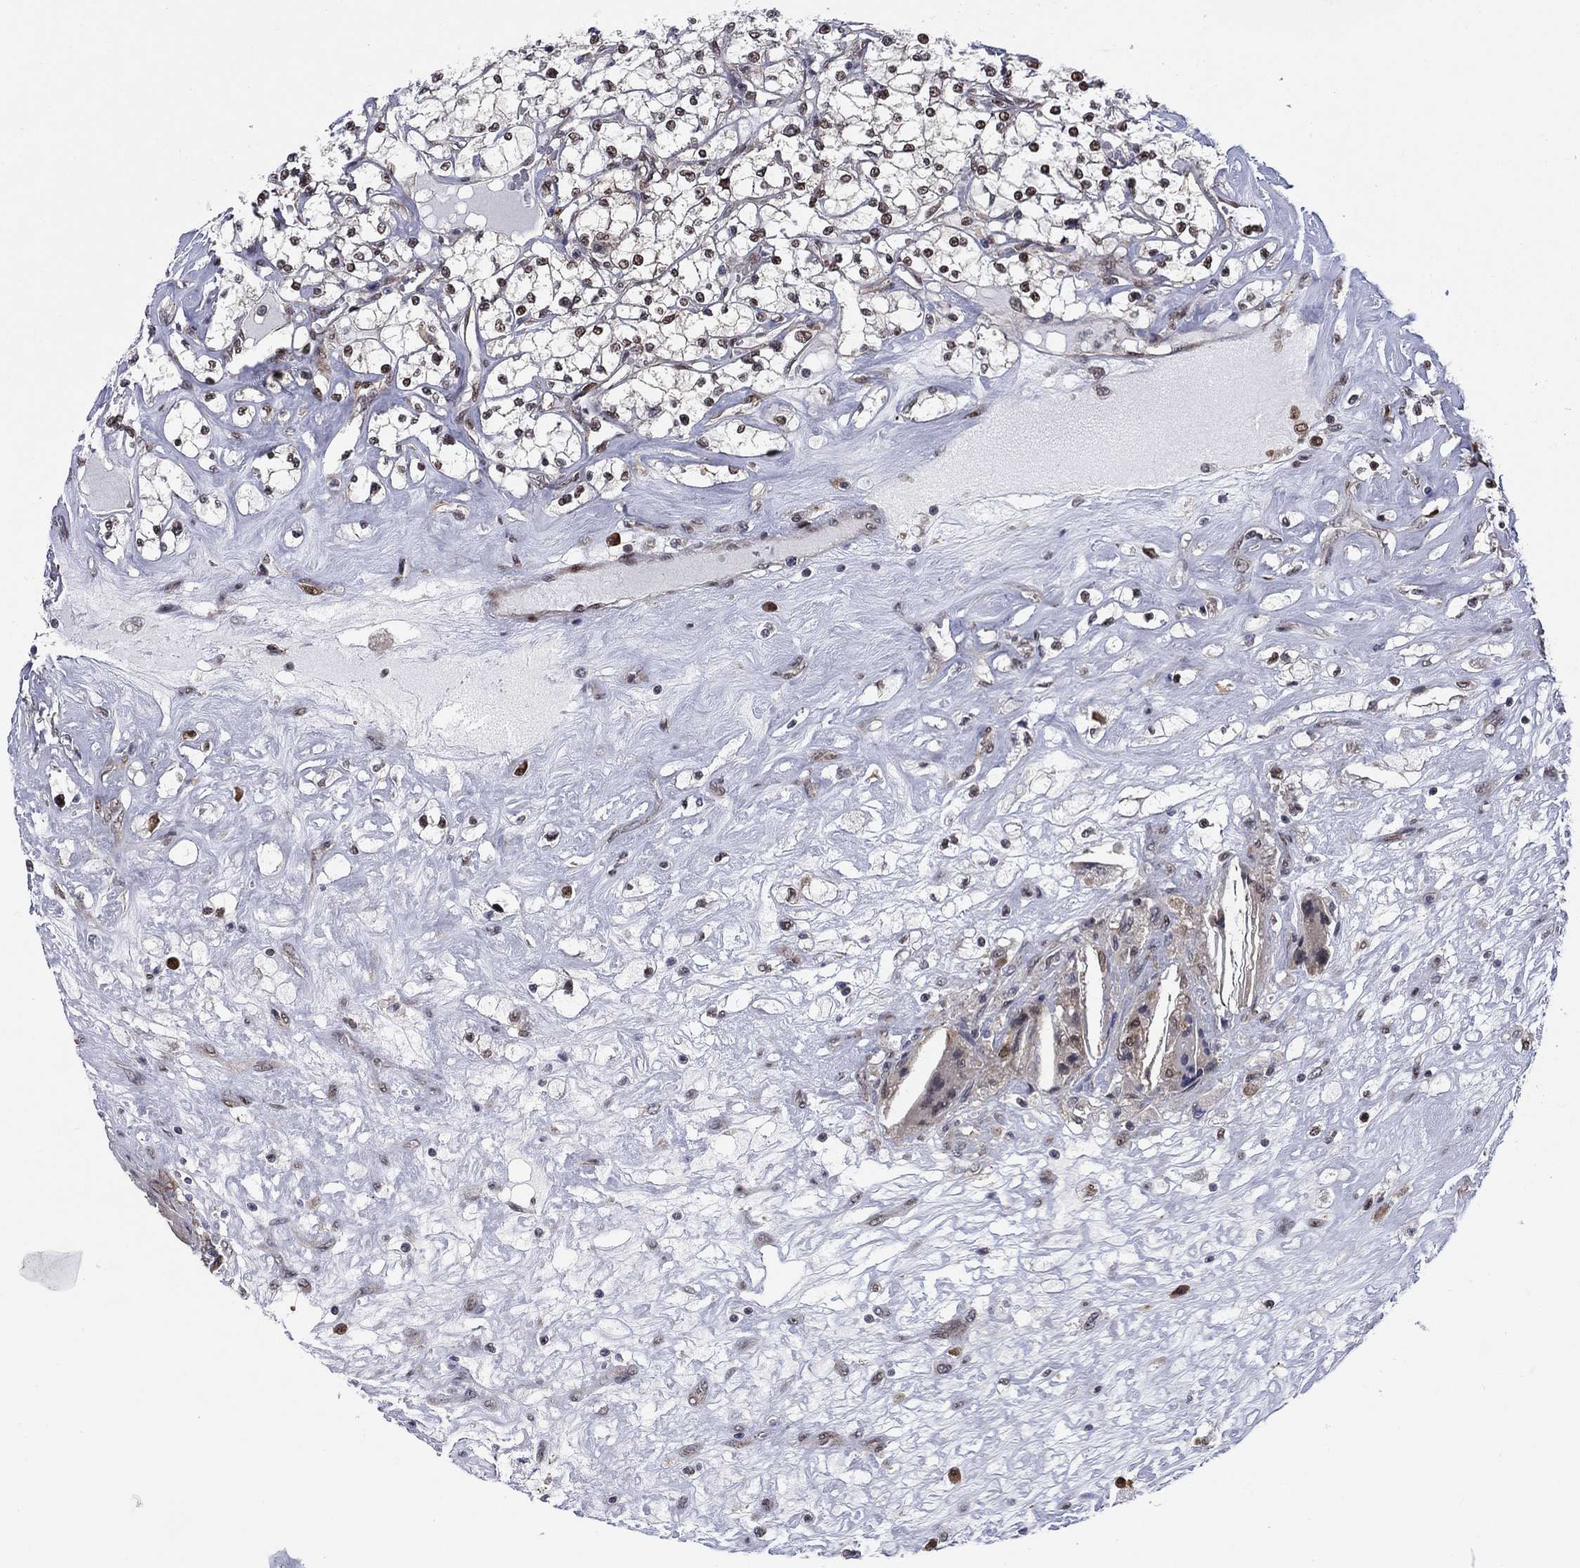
{"staining": {"intensity": "negative", "quantity": "none", "location": "none"}, "tissue": "renal cancer", "cell_type": "Tumor cells", "image_type": "cancer", "snomed": [{"axis": "morphology", "description": "Adenocarcinoma, NOS"}, {"axis": "topography", "description": "Kidney"}], "caption": "Immunohistochemistry image of human renal cancer stained for a protein (brown), which displays no staining in tumor cells.", "gene": "FKBP4", "patient": {"sex": "male", "age": 67}}